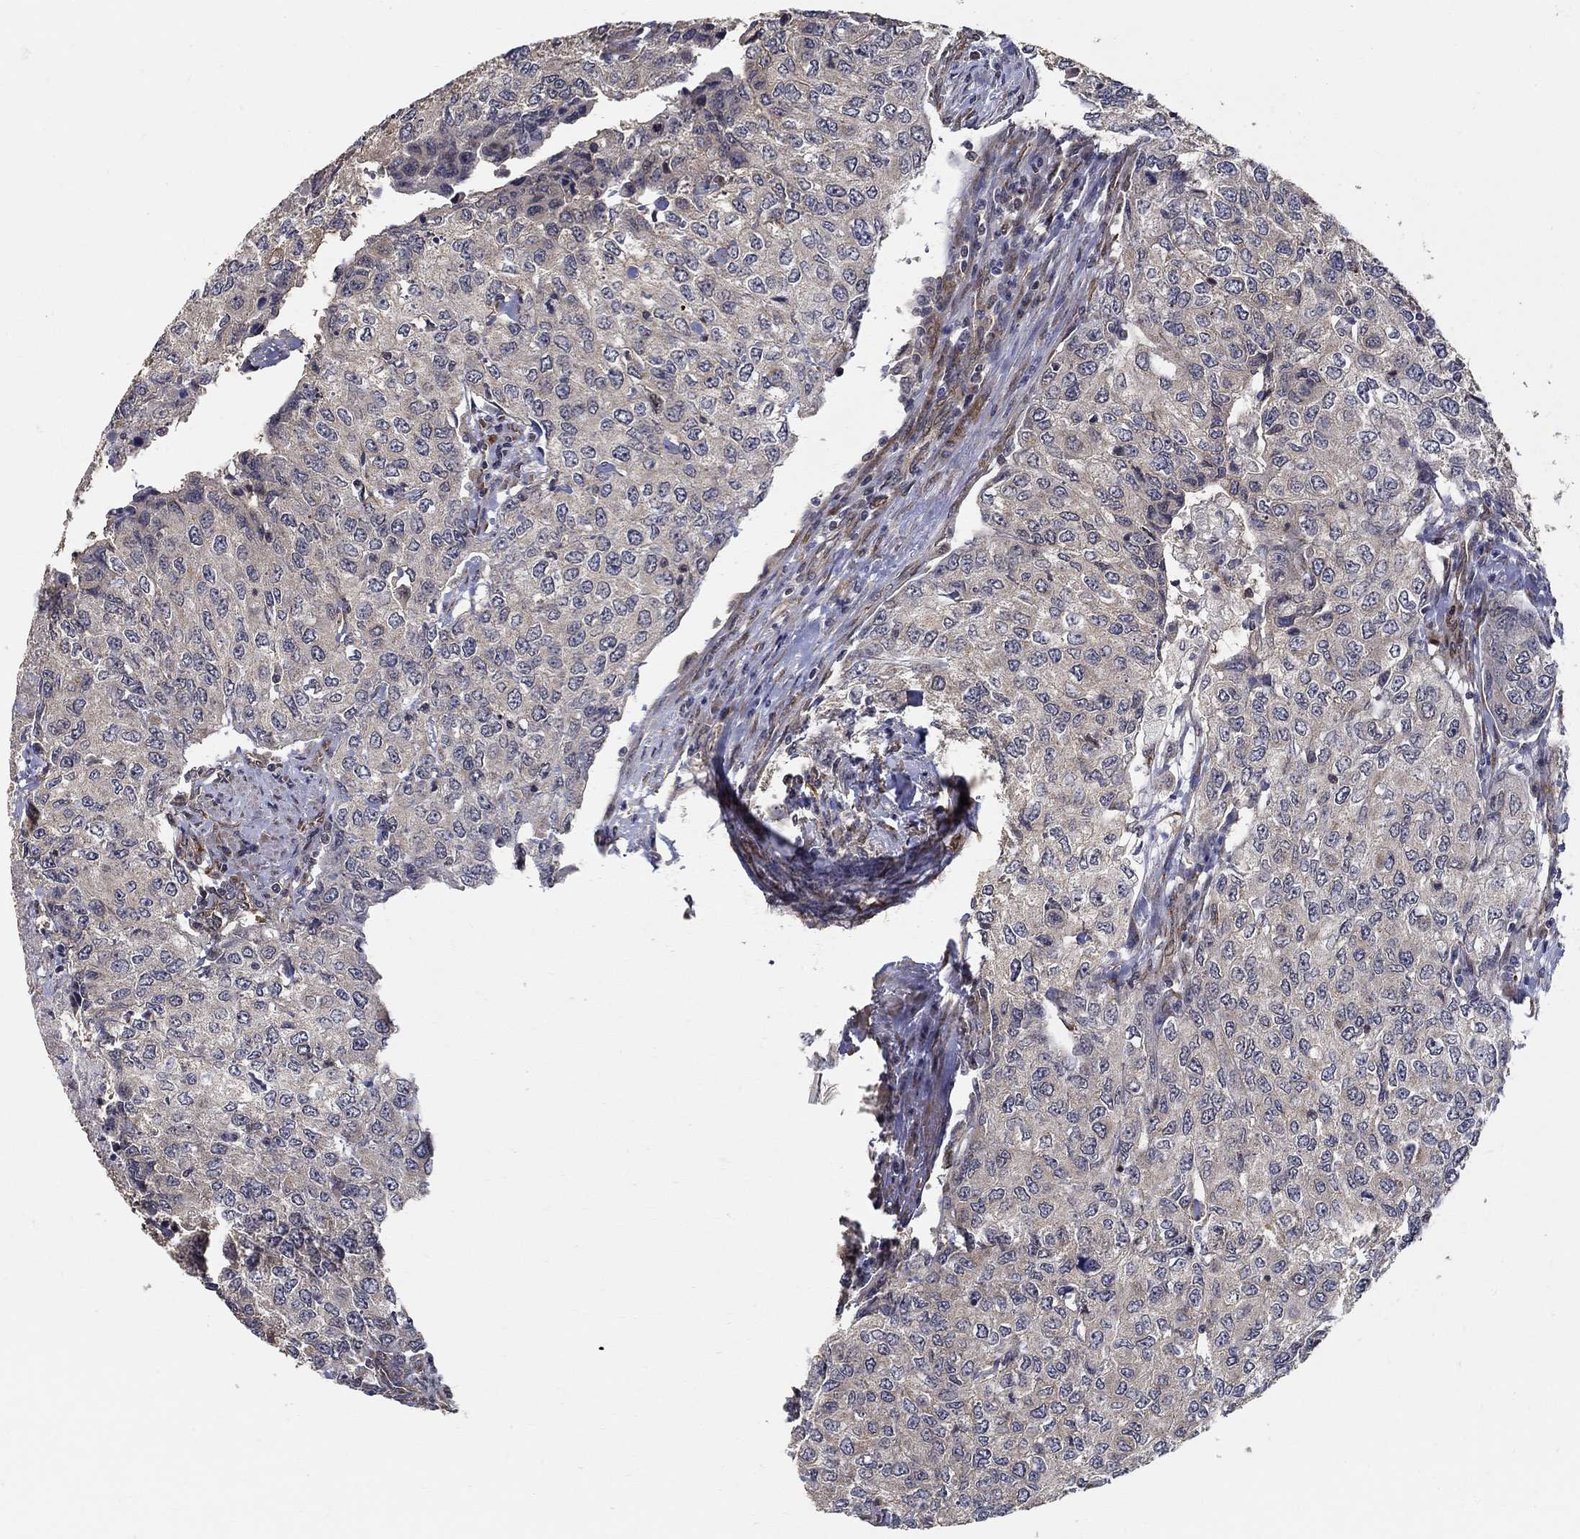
{"staining": {"intensity": "negative", "quantity": "none", "location": "none"}, "tissue": "urothelial cancer", "cell_type": "Tumor cells", "image_type": "cancer", "snomed": [{"axis": "morphology", "description": "Urothelial carcinoma, High grade"}, {"axis": "topography", "description": "Urinary bladder"}], "caption": "The immunohistochemistry image has no significant staining in tumor cells of urothelial cancer tissue.", "gene": "ZNF594", "patient": {"sex": "female", "age": 78}}